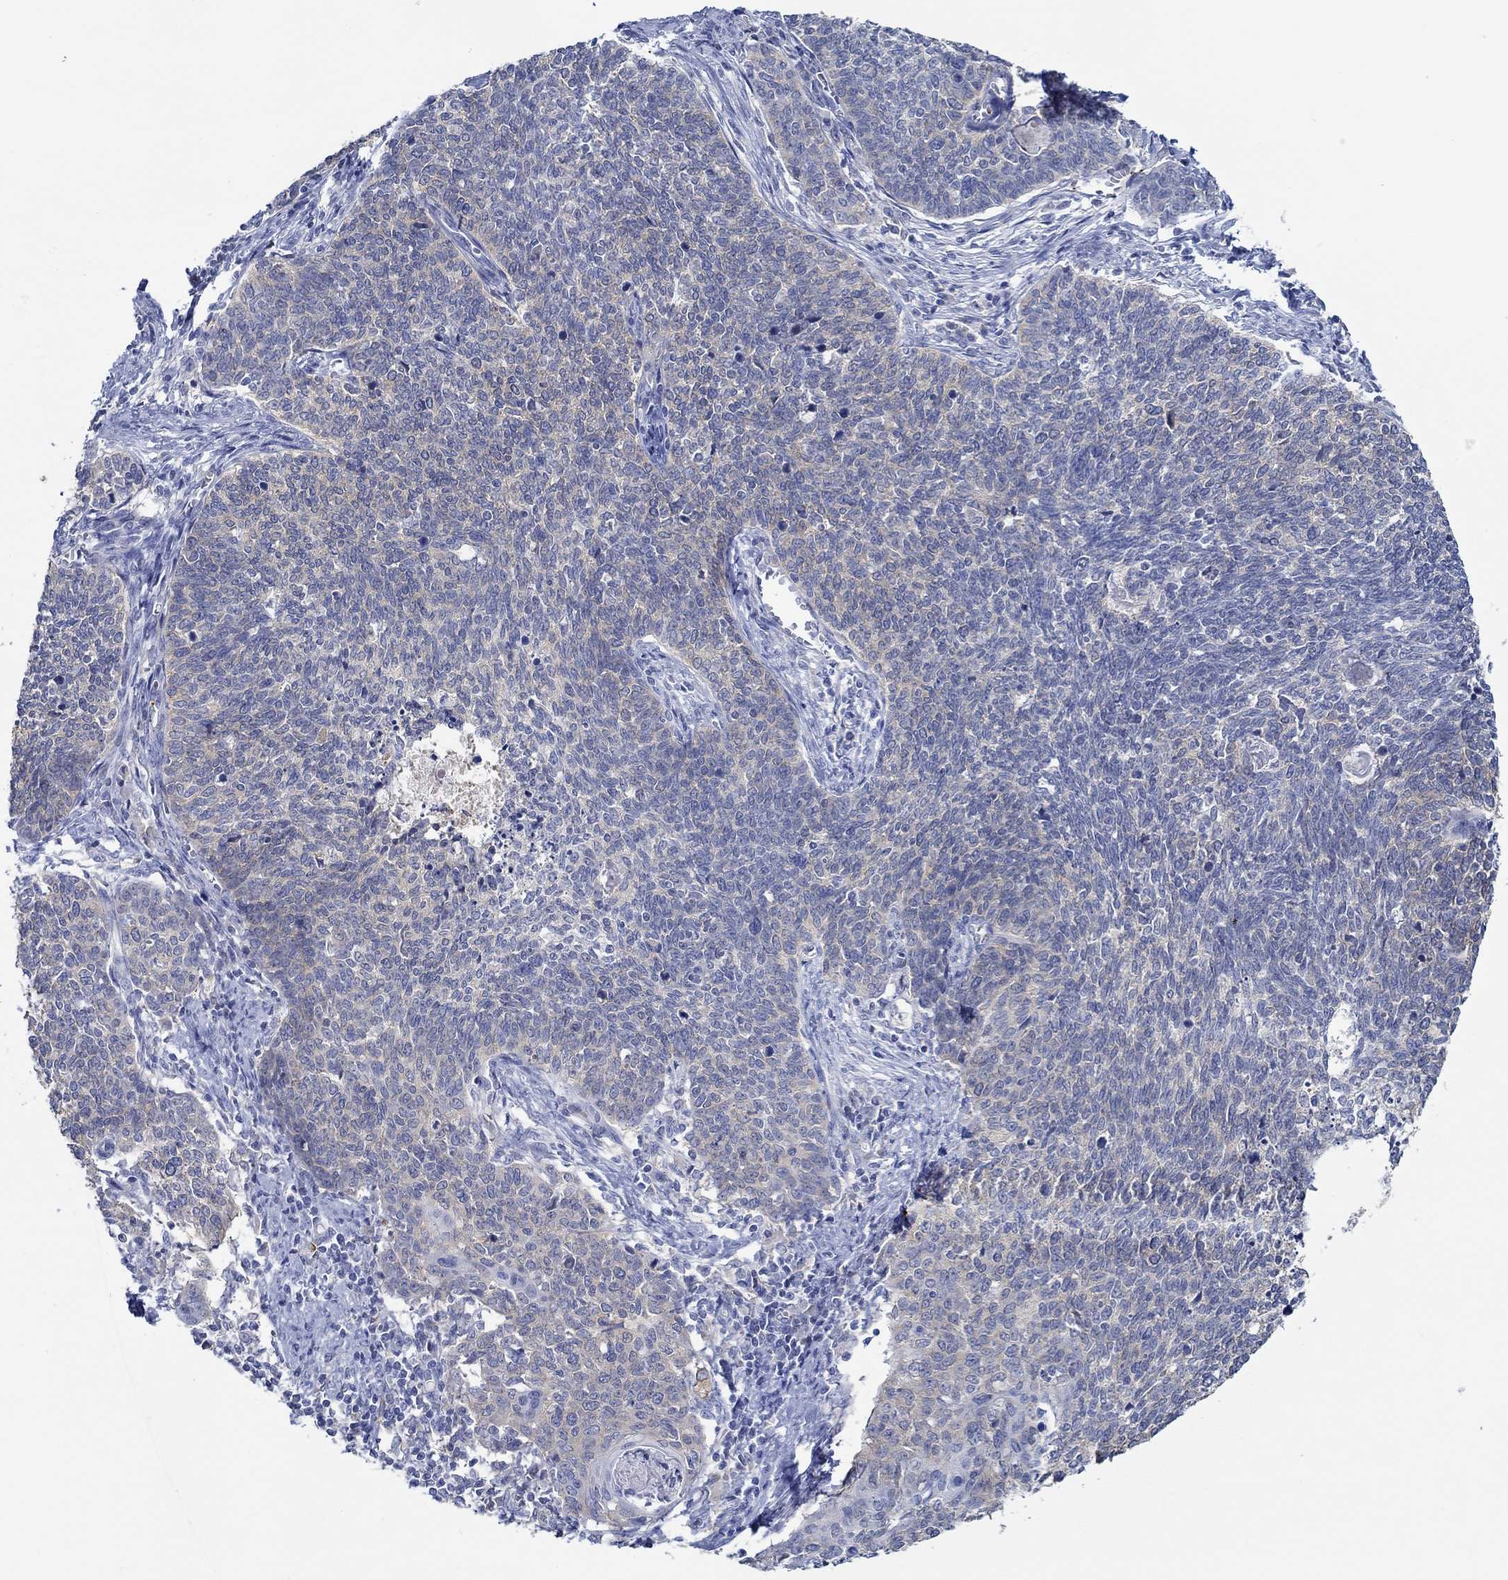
{"staining": {"intensity": "negative", "quantity": "none", "location": "none"}, "tissue": "cervical cancer", "cell_type": "Tumor cells", "image_type": "cancer", "snomed": [{"axis": "morphology", "description": "Squamous cell carcinoma, NOS"}, {"axis": "topography", "description": "Cervix"}], "caption": "Immunohistochemistry micrograph of squamous cell carcinoma (cervical) stained for a protein (brown), which exhibits no positivity in tumor cells.", "gene": "SLC27A3", "patient": {"sex": "female", "age": 39}}